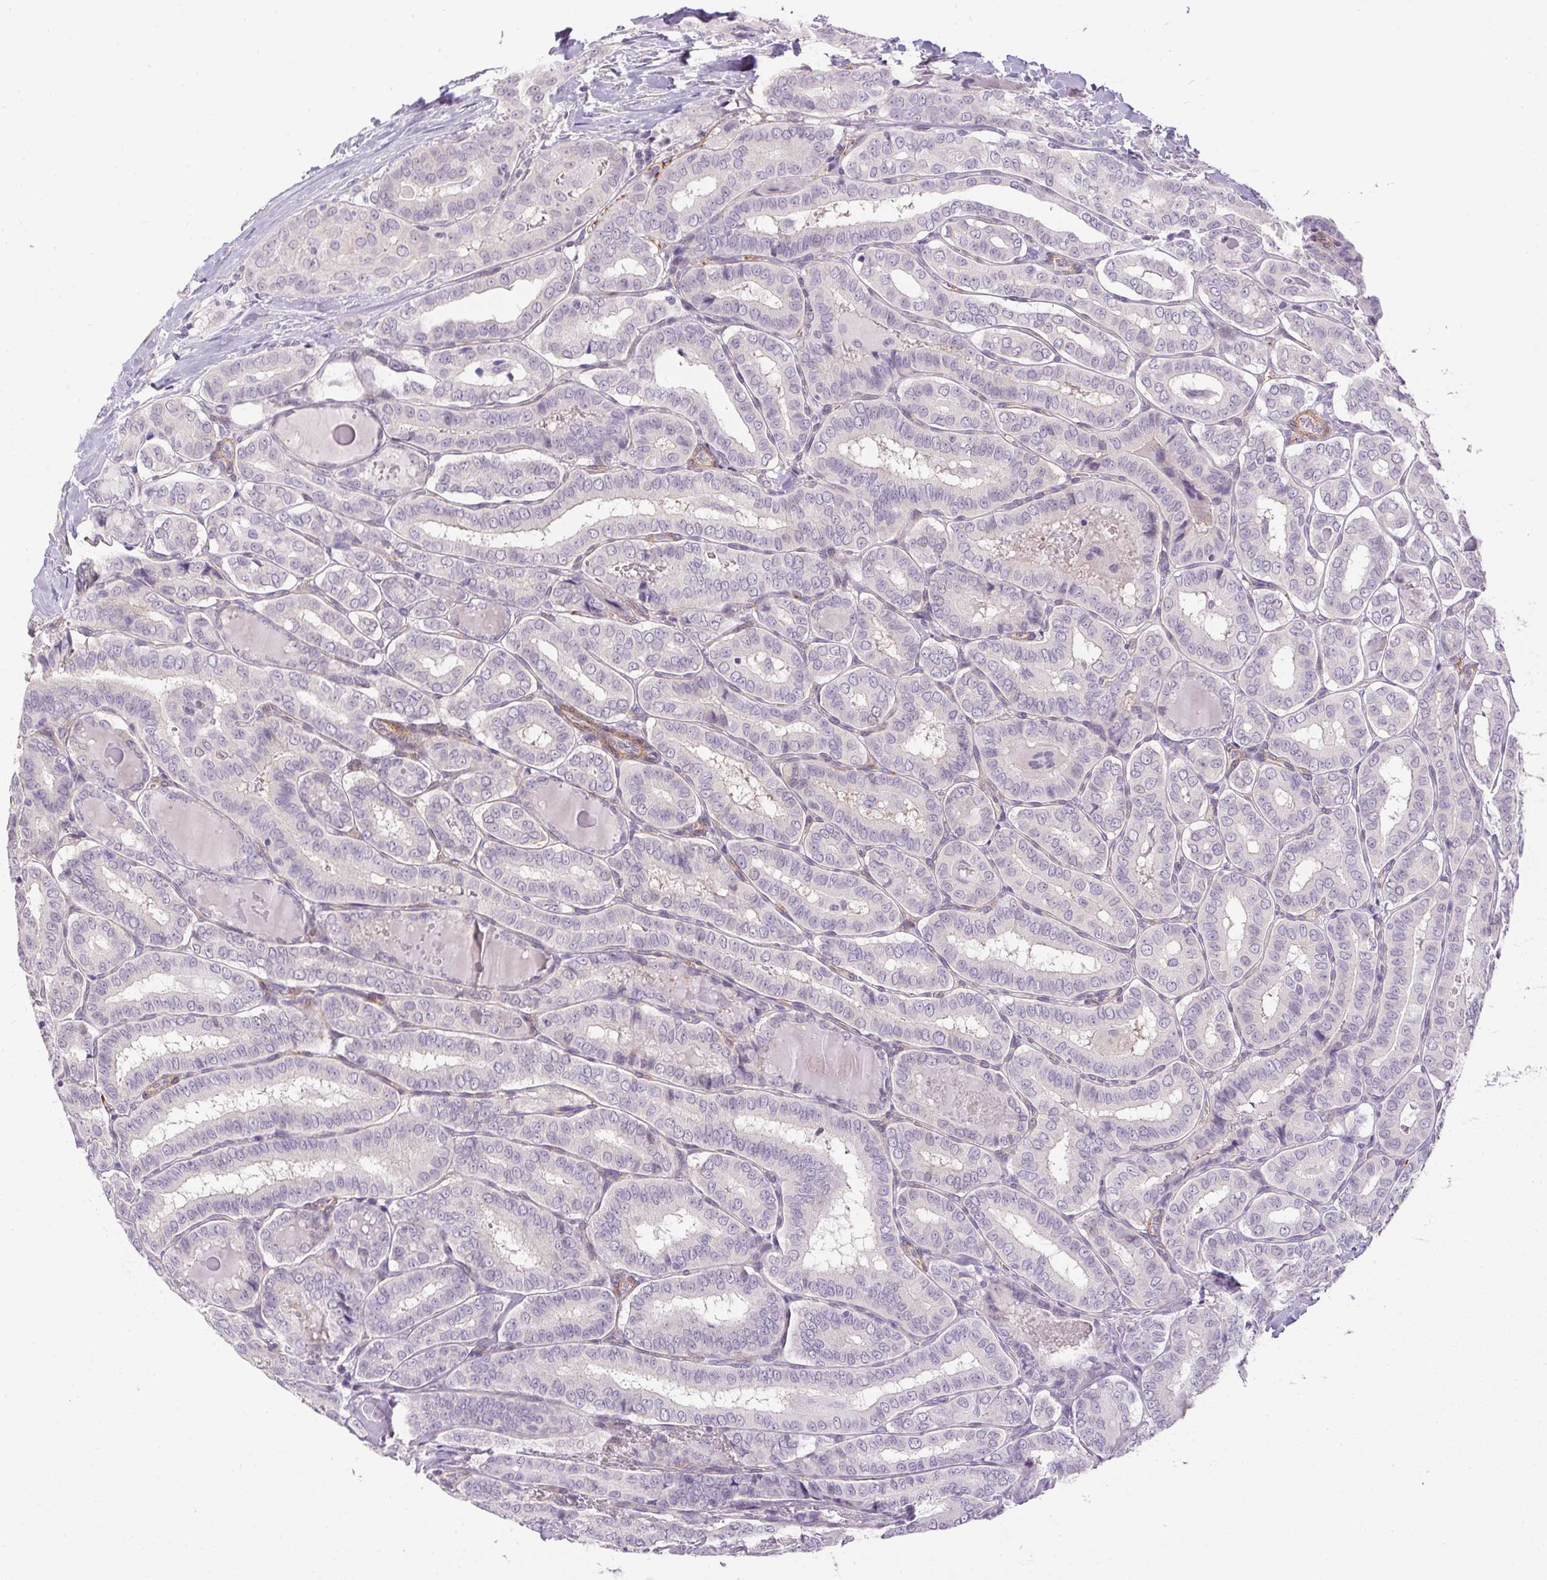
{"staining": {"intensity": "negative", "quantity": "none", "location": "none"}, "tissue": "thyroid cancer", "cell_type": "Tumor cells", "image_type": "cancer", "snomed": [{"axis": "morphology", "description": "Papillary adenocarcinoma, NOS"}, {"axis": "morphology", "description": "Papillary adenoma metastatic"}, {"axis": "topography", "description": "Thyroid gland"}], "caption": "Tumor cells are negative for brown protein staining in thyroid cancer.", "gene": "PRL", "patient": {"sex": "female", "age": 50}}